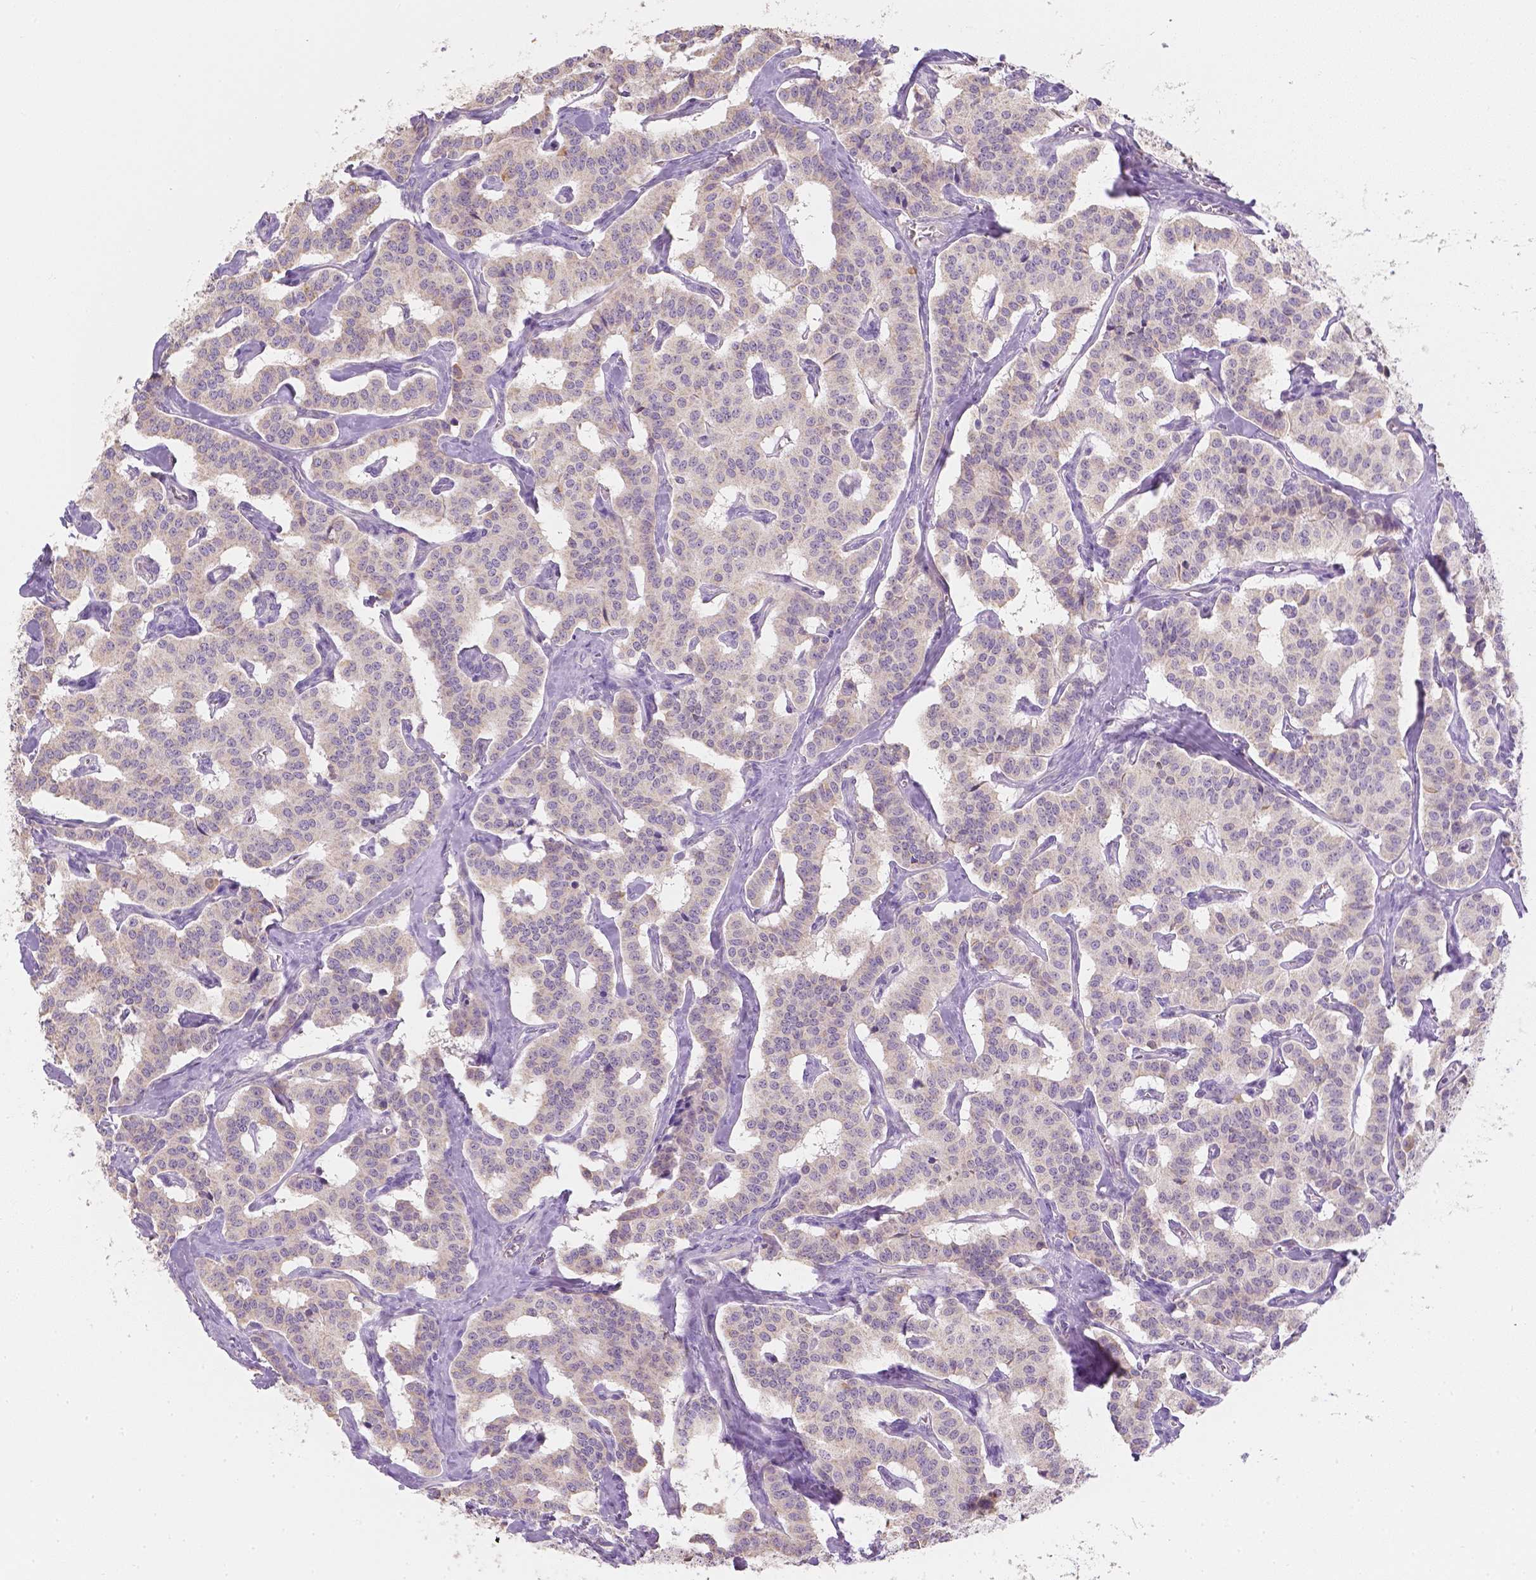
{"staining": {"intensity": "negative", "quantity": "none", "location": "none"}, "tissue": "carcinoid", "cell_type": "Tumor cells", "image_type": "cancer", "snomed": [{"axis": "morphology", "description": "Carcinoid, malignant, NOS"}, {"axis": "topography", "description": "Lung"}], "caption": "Tumor cells show no significant positivity in carcinoid (malignant).", "gene": "NVL", "patient": {"sex": "female", "age": 46}}